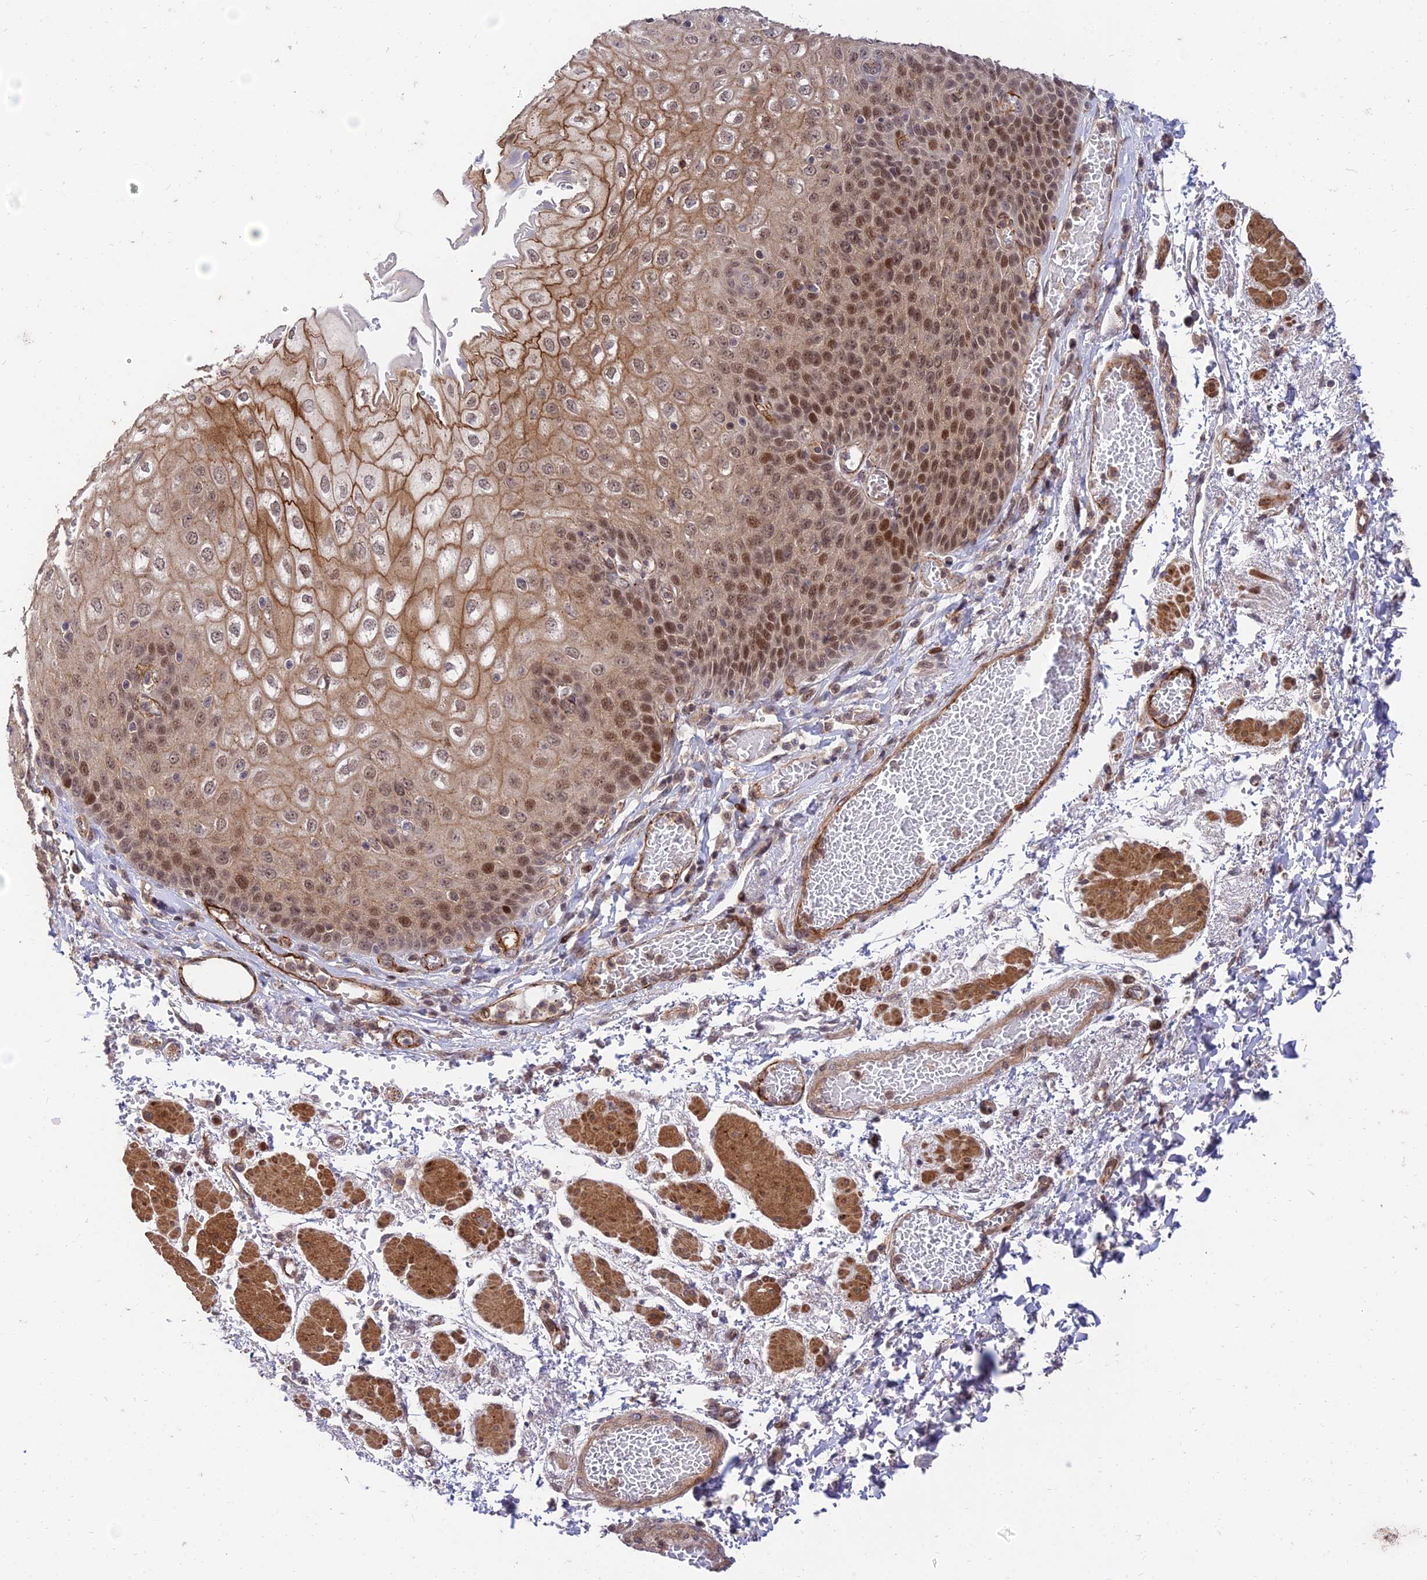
{"staining": {"intensity": "moderate", "quantity": ">75%", "location": "cytoplasmic/membranous,nuclear"}, "tissue": "esophagus", "cell_type": "Squamous epithelial cells", "image_type": "normal", "snomed": [{"axis": "morphology", "description": "Normal tissue, NOS"}, {"axis": "topography", "description": "Esophagus"}], "caption": "Protein positivity by immunohistochemistry (IHC) reveals moderate cytoplasmic/membranous,nuclear staining in about >75% of squamous epithelial cells in unremarkable esophagus.", "gene": "ZNF85", "patient": {"sex": "male", "age": 81}}